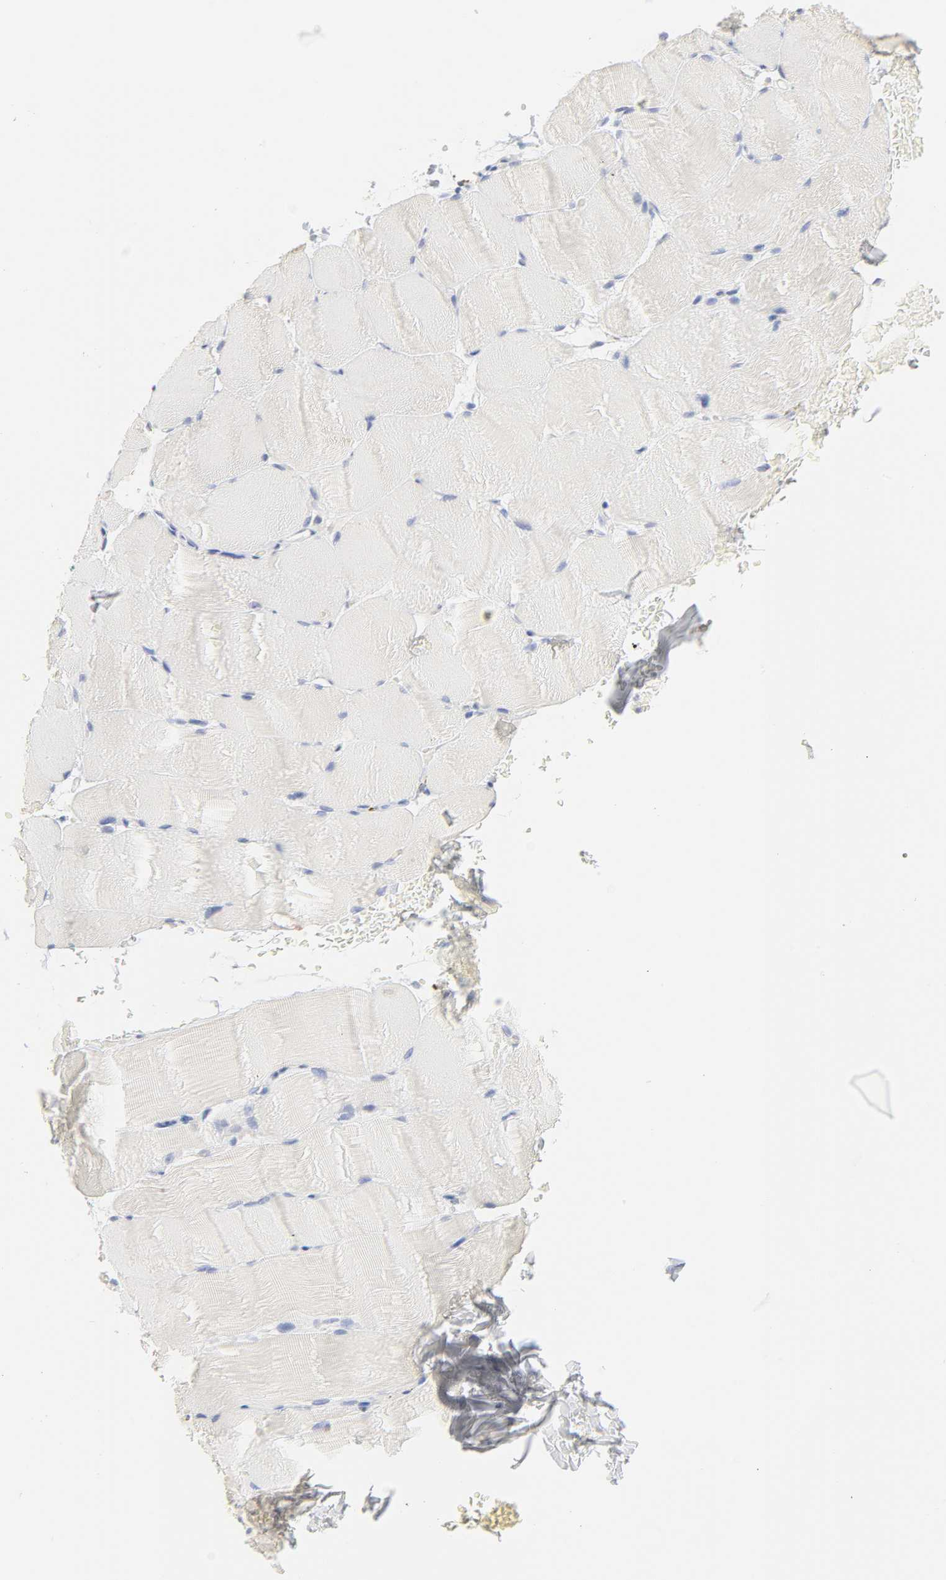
{"staining": {"intensity": "negative", "quantity": "none", "location": "none"}, "tissue": "skeletal muscle", "cell_type": "Myocytes", "image_type": "normal", "snomed": [{"axis": "morphology", "description": "Normal tissue, NOS"}, {"axis": "topography", "description": "Skeletal muscle"}], "caption": "Skeletal muscle stained for a protein using immunohistochemistry demonstrates no staining myocytes.", "gene": "FCGBP", "patient": {"sex": "female", "age": 37}}